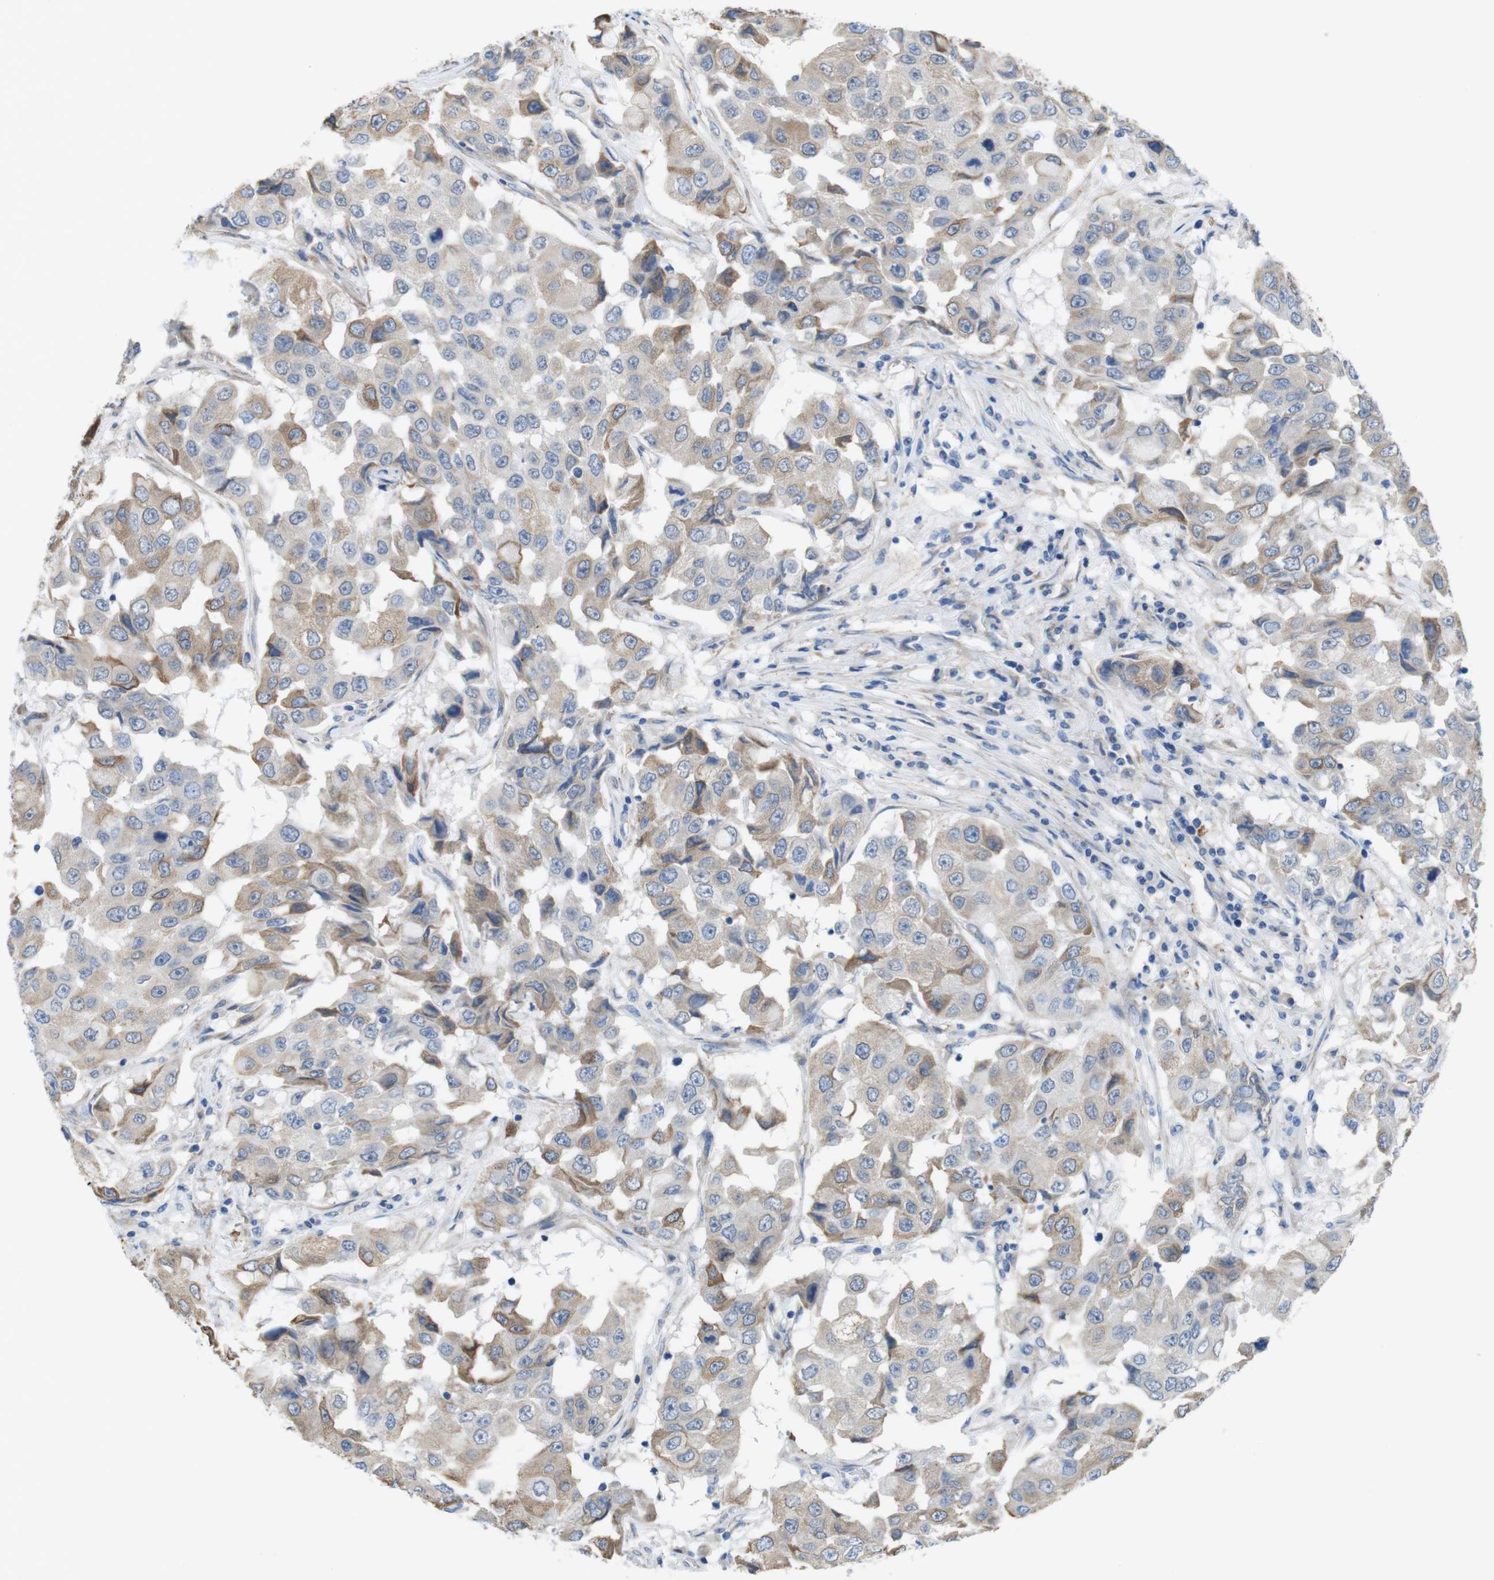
{"staining": {"intensity": "moderate", "quantity": "<25%", "location": "cytoplasmic/membranous"}, "tissue": "breast cancer", "cell_type": "Tumor cells", "image_type": "cancer", "snomed": [{"axis": "morphology", "description": "Duct carcinoma"}, {"axis": "topography", "description": "Breast"}], "caption": "This photomicrograph demonstrates breast cancer (invasive ductal carcinoma) stained with immunohistochemistry (IHC) to label a protein in brown. The cytoplasmic/membranous of tumor cells show moderate positivity for the protein. Nuclei are counter-stained blue.", "gene": "CDH8", "patient": {"sex": "female", "age": 27}}